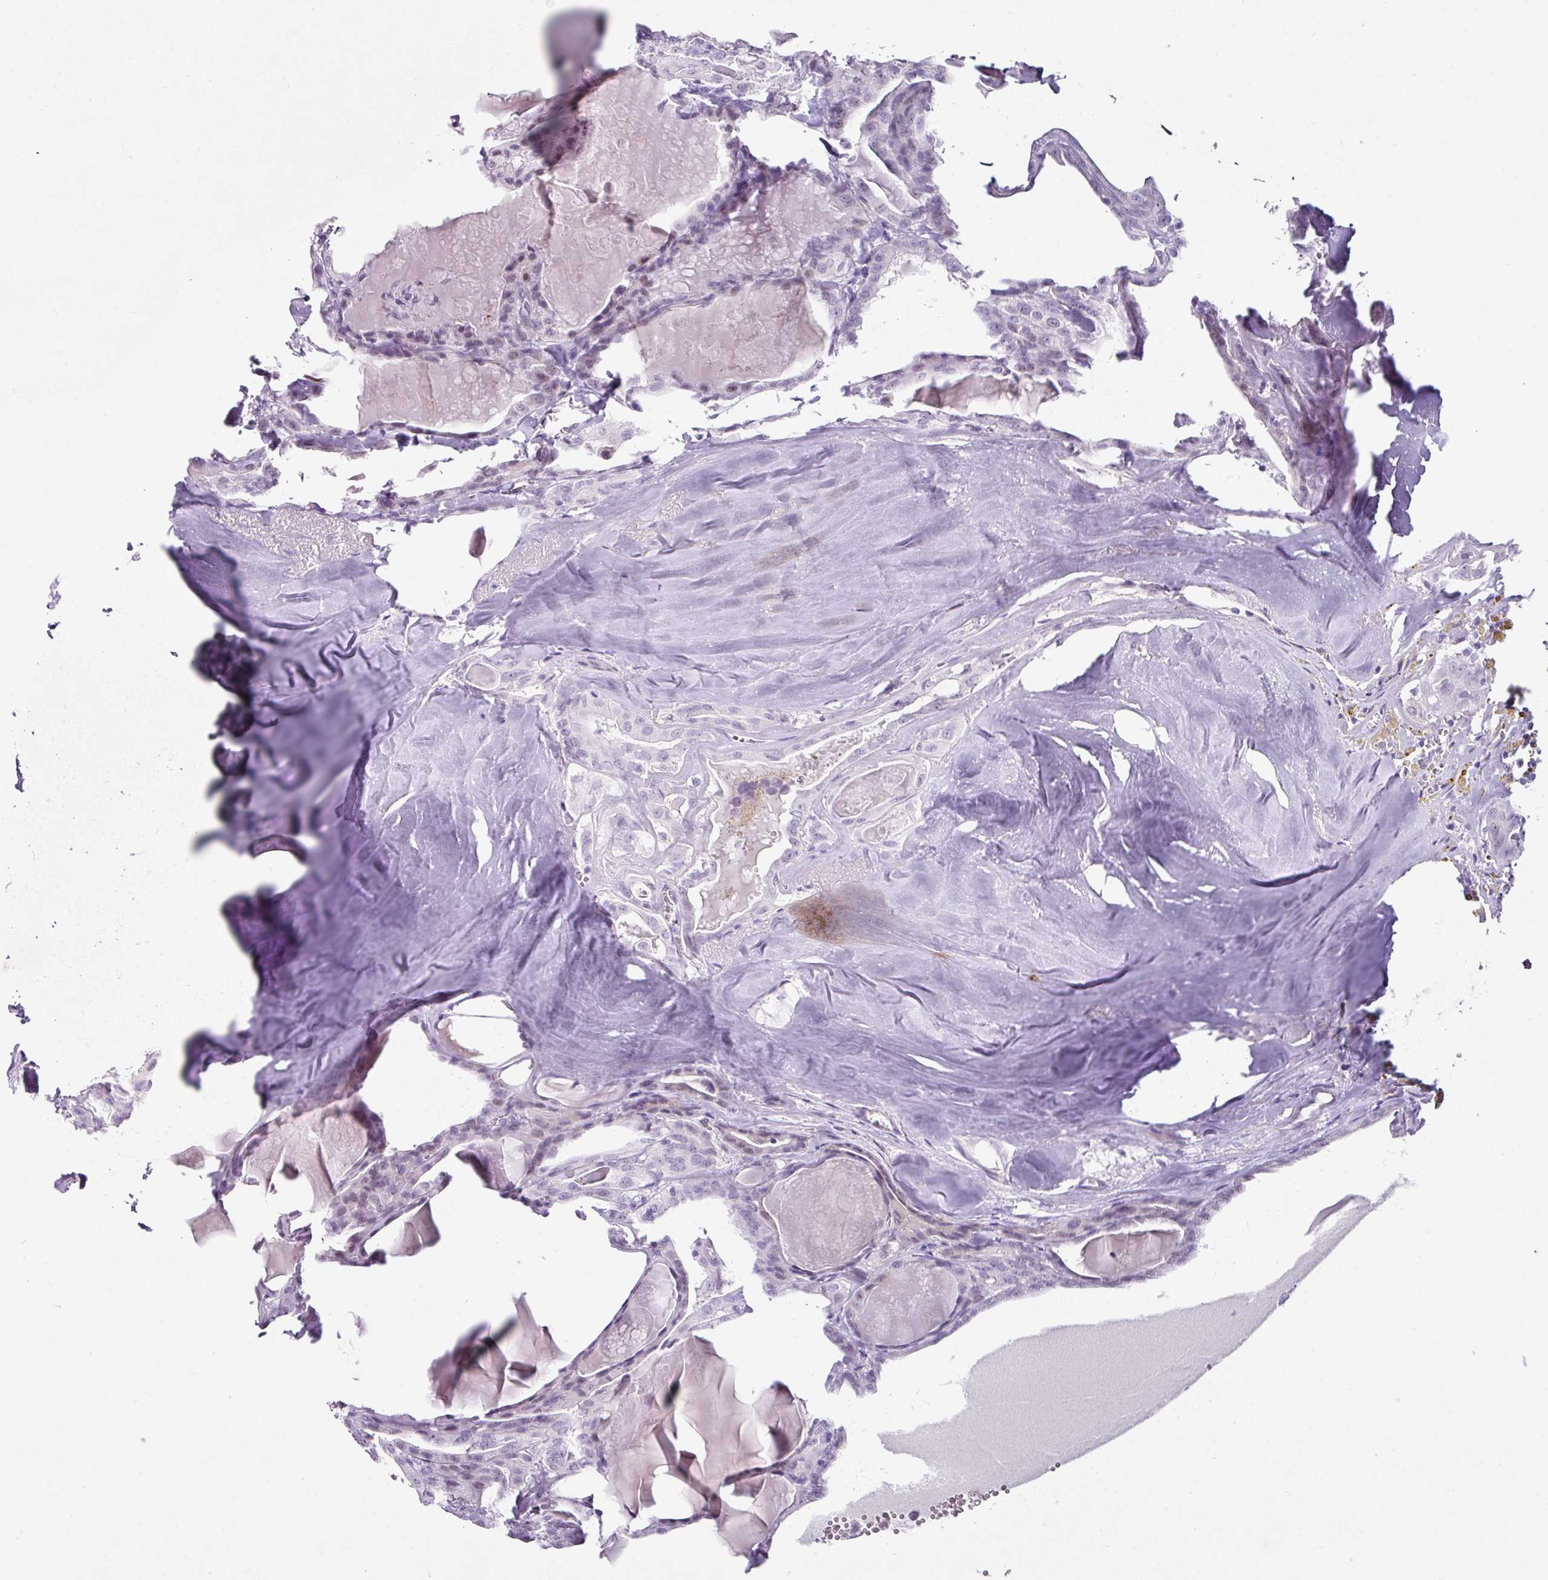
{"staining": {"intensity": "weak", "quantity": "25%-75%", "location": "nuclear"}, "tissue": "thyroid cancer", "cell_type": "Tumor cells", "image_type": "cancer", "snomed": [{"axis": "morphology", "description": "Papillary adenocarcinoma, NOS"}, {"axis": "topography", "description": "Thyroid gland"}], "caption": "Weak nuclear expression for a protein is seen in about 25%-75% of tumor cells of thyroid cancer using immunohistochemistry (IHC).", "gene": "TRA2A", "patient": {"sex": "male", "age": 52}}